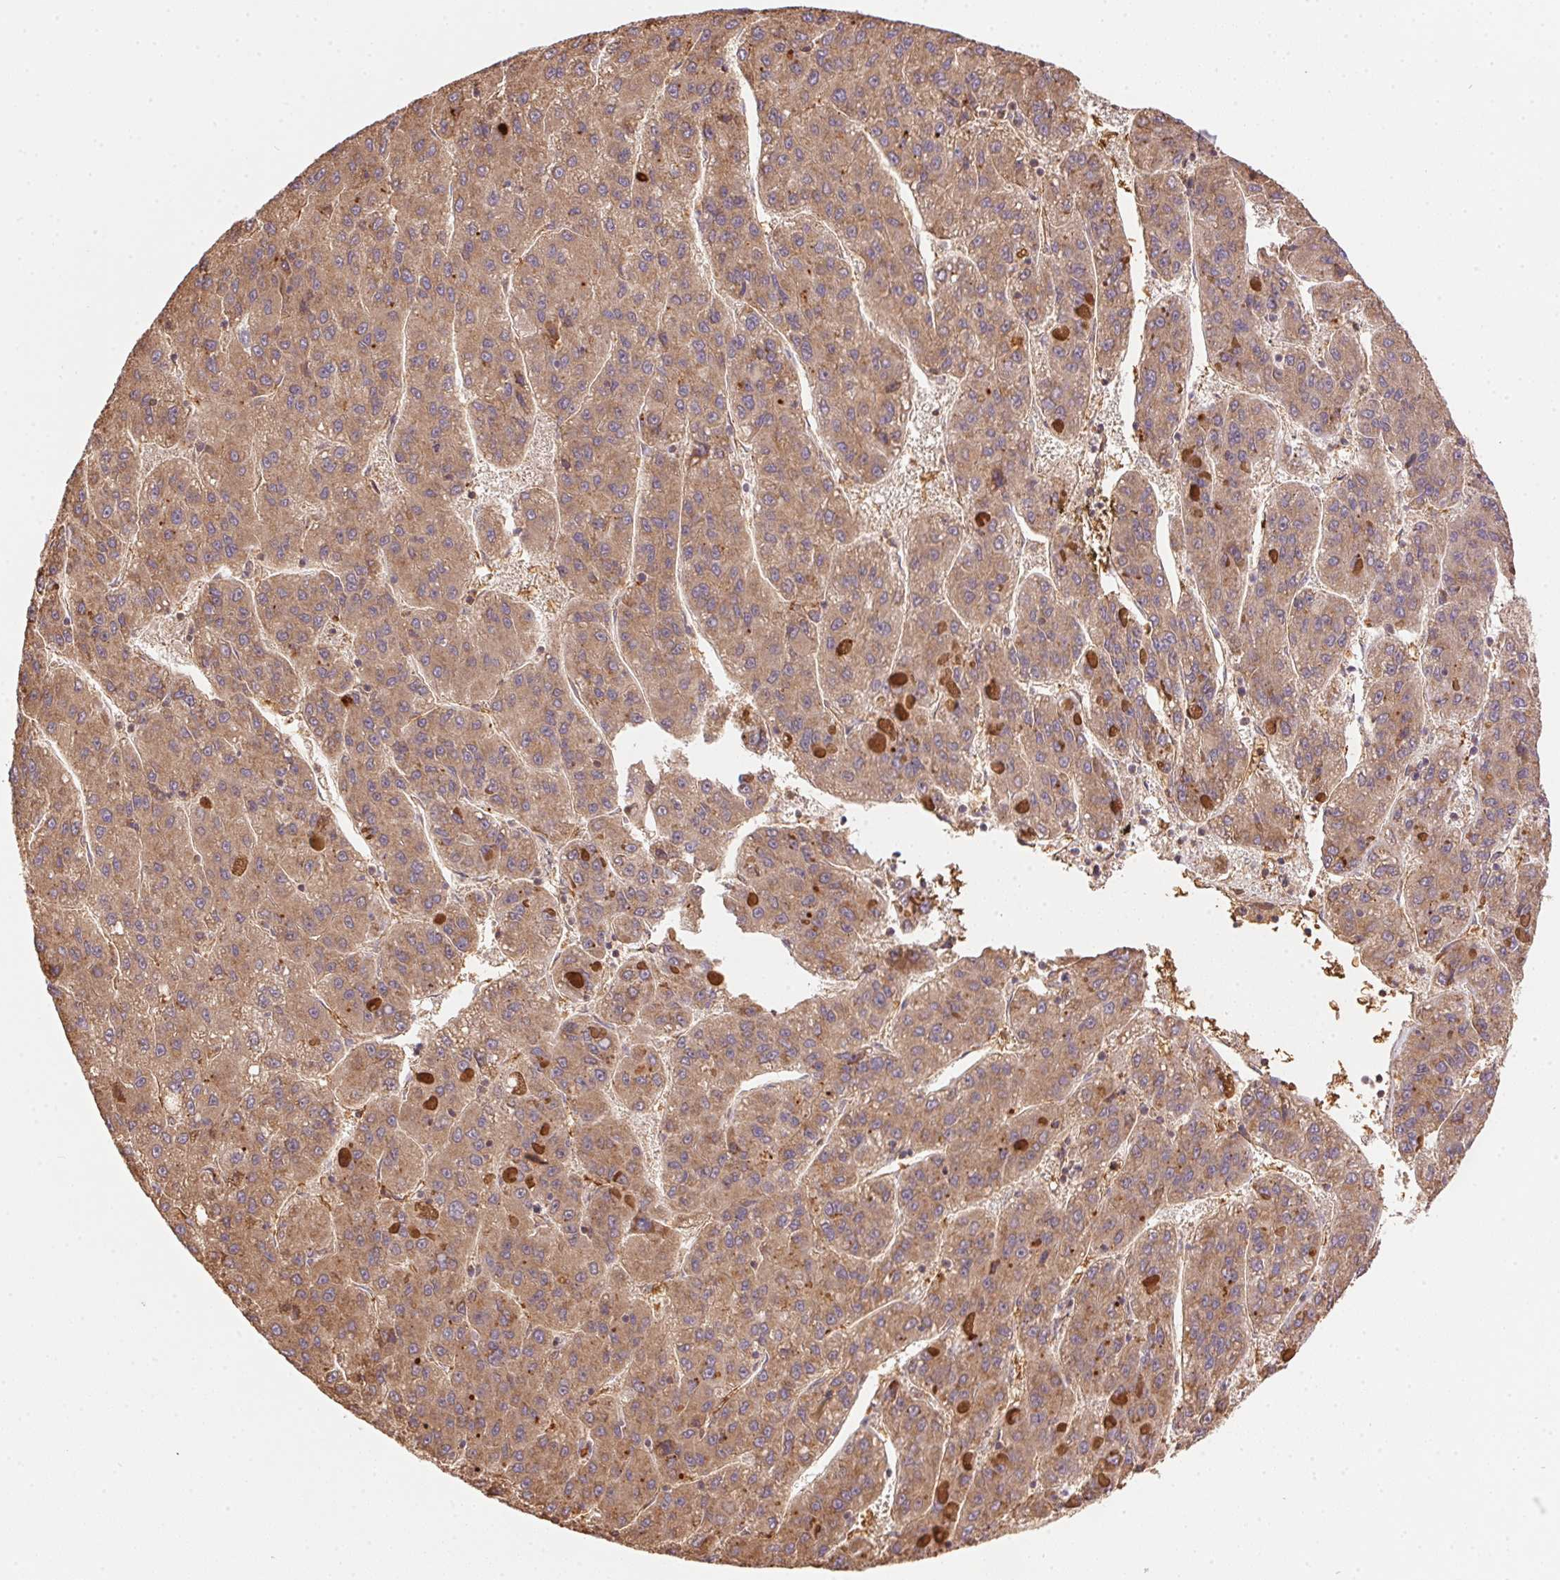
{"staining": {"intensity": "moderate", "quantity": ">75%", "location": "cytoplasmic/membranous"}, "tissue": "liver cancer", "cell_type": "Tumor cells", "image_type": "cancer", "snomed": [{"axis": "morphology", "description": "Carcinoma, Hepatocellular, NOS"}, {"axis": "topography", "description": "Liver"}], "caption": "The immunohistochemical stain labels moderate cytoplasmic/membranous positivity in tumor cells of hepatocellular carcinoma (liver) tissue. The staining is performed using DAB (3,3'-diaminobenzidine) brown chromogen to label protein expression. The nuclei are counter-stained blue using hematoxylin.", "gene": "USE1", "patient": {"sex": "female", "age": 82}}